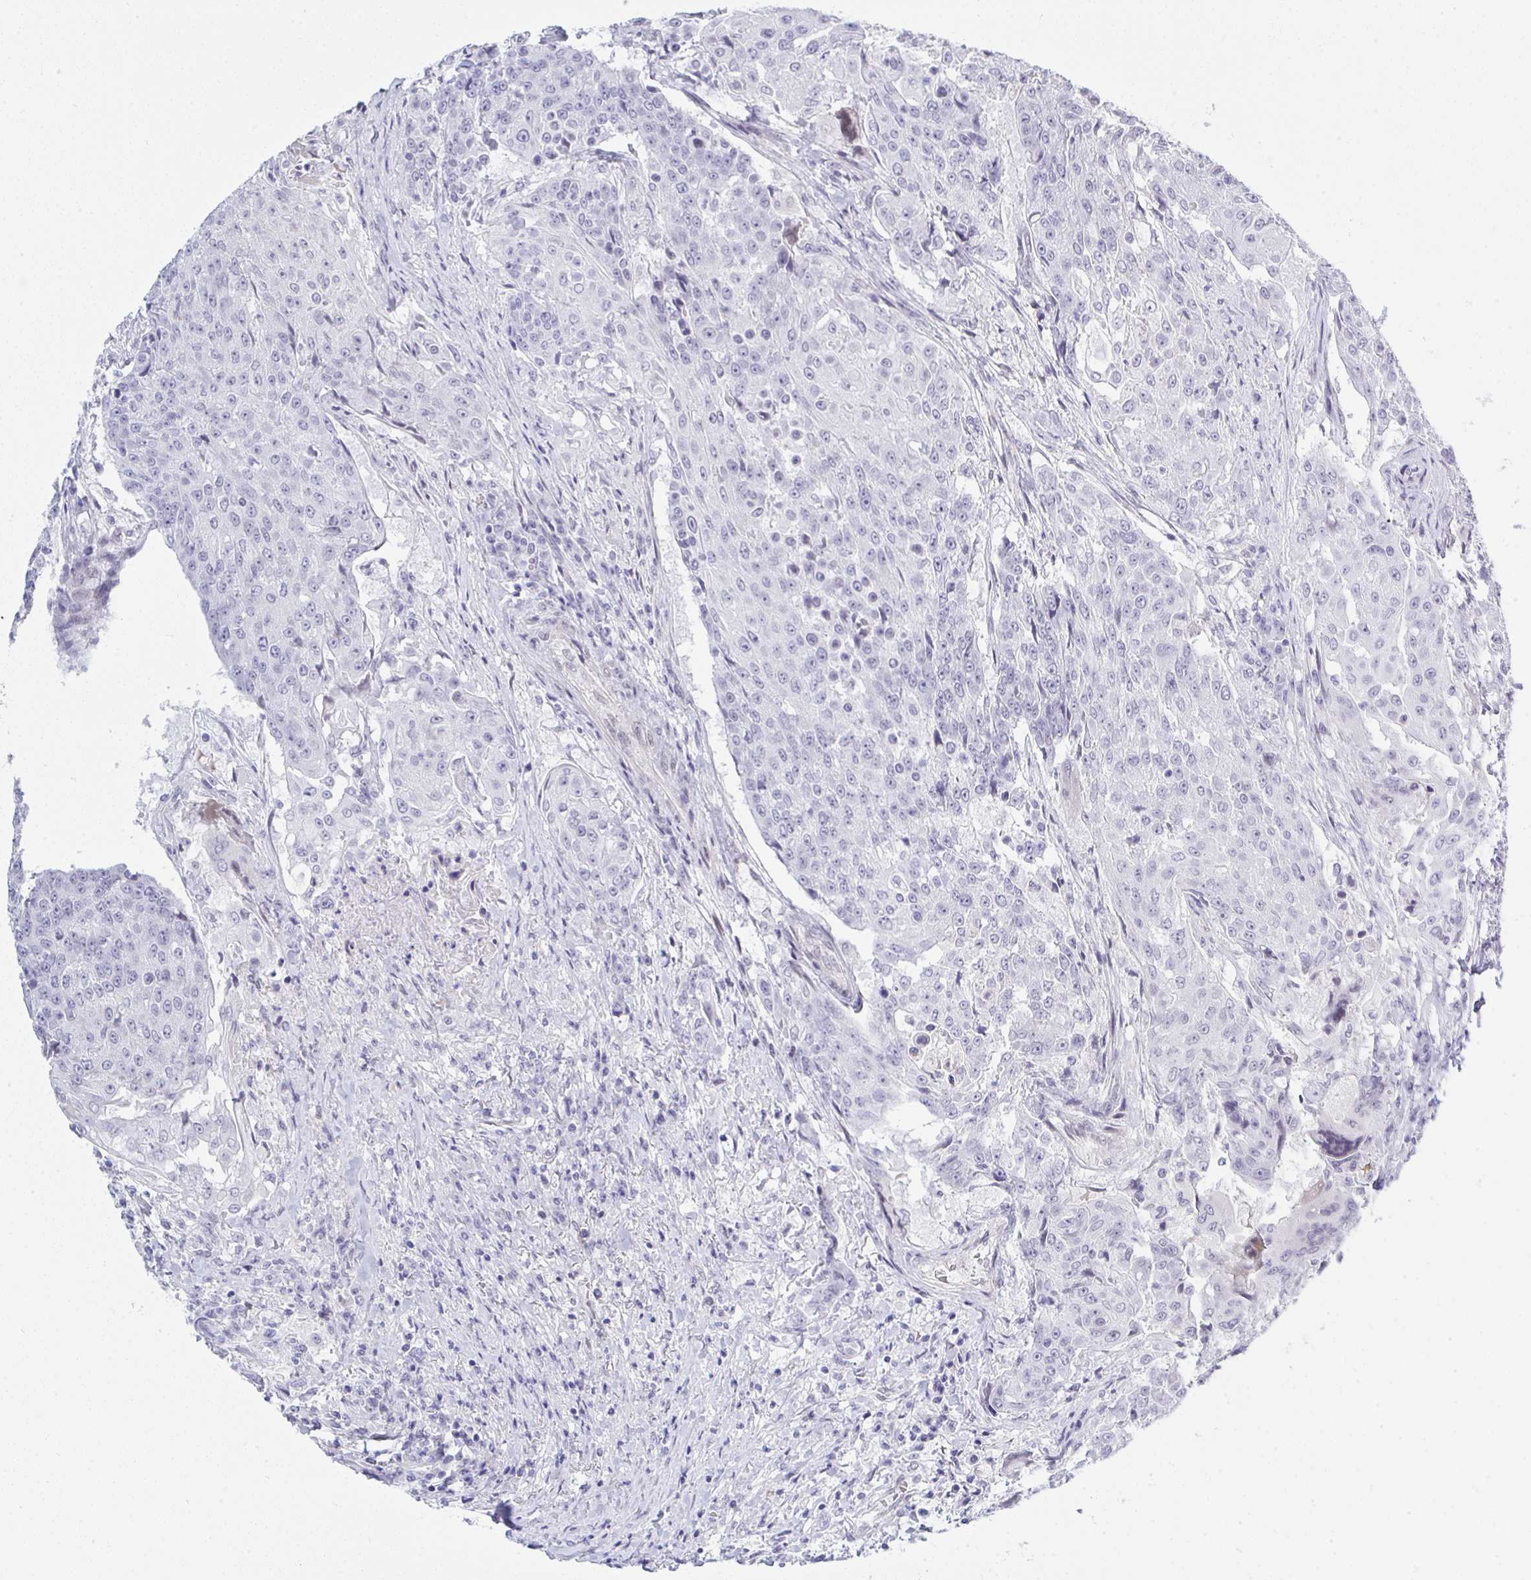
{"staining": {"intensity": "negative", "quantity": "none", "location": "none"}, "tissue": "urothelial cancer", "cell_type": "Tumor cells", "image_type": "cancer", "snomed": [{"axis": "morphology", "description": "Urothelial carcinoma, High grade"}, {"axis": "topography", "description": "Urinary bladder"}], "caption": "Immunohistochemical staining of high-grade urothelial carcinoma shows no significant staining in tumor cells. (DAB immunohistochemistry (IHC) with hematoxylin counter stain).", "gene": "MFSD4A", "patient": {"sex": "female", "age": 63}}